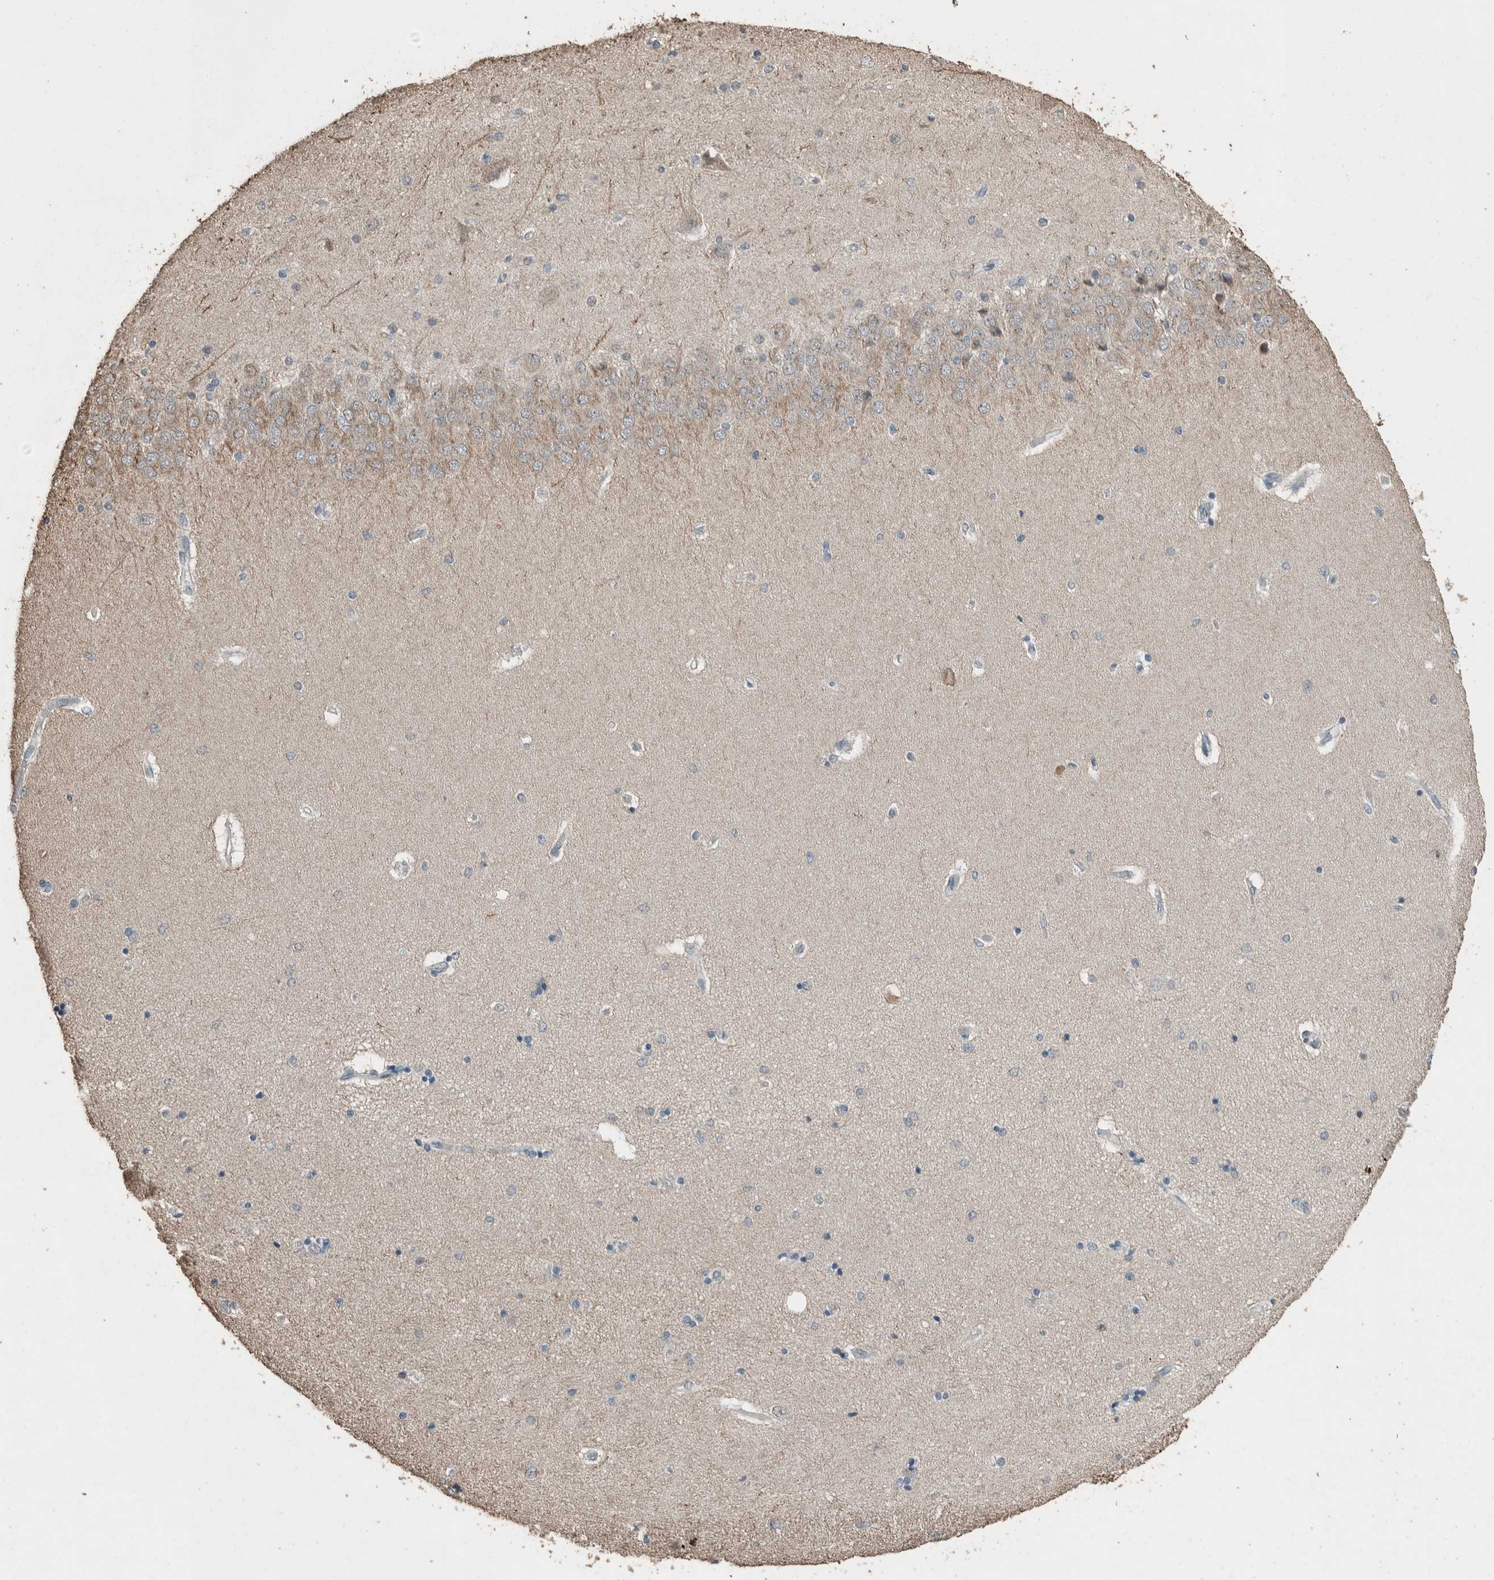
{"staining": {"intensity": "negative", "quantity": "none", "location": "none"}, "tissue": "hippocampus", "cell_type": "Glial cells", "image_type": "normal", "snomed": [{"axis": "morphology", "description": "Normal tissue, NOS"}, {"axis": "topography", "description": "Hippocampus"}], "caption": "This is an immunohistochemistry (IHC) photomicrograph of normal human hippocampus. There is no positivity in glial cells.", "gene": "ACVR2B", "patient": {"sex": "female", "age": 54}}